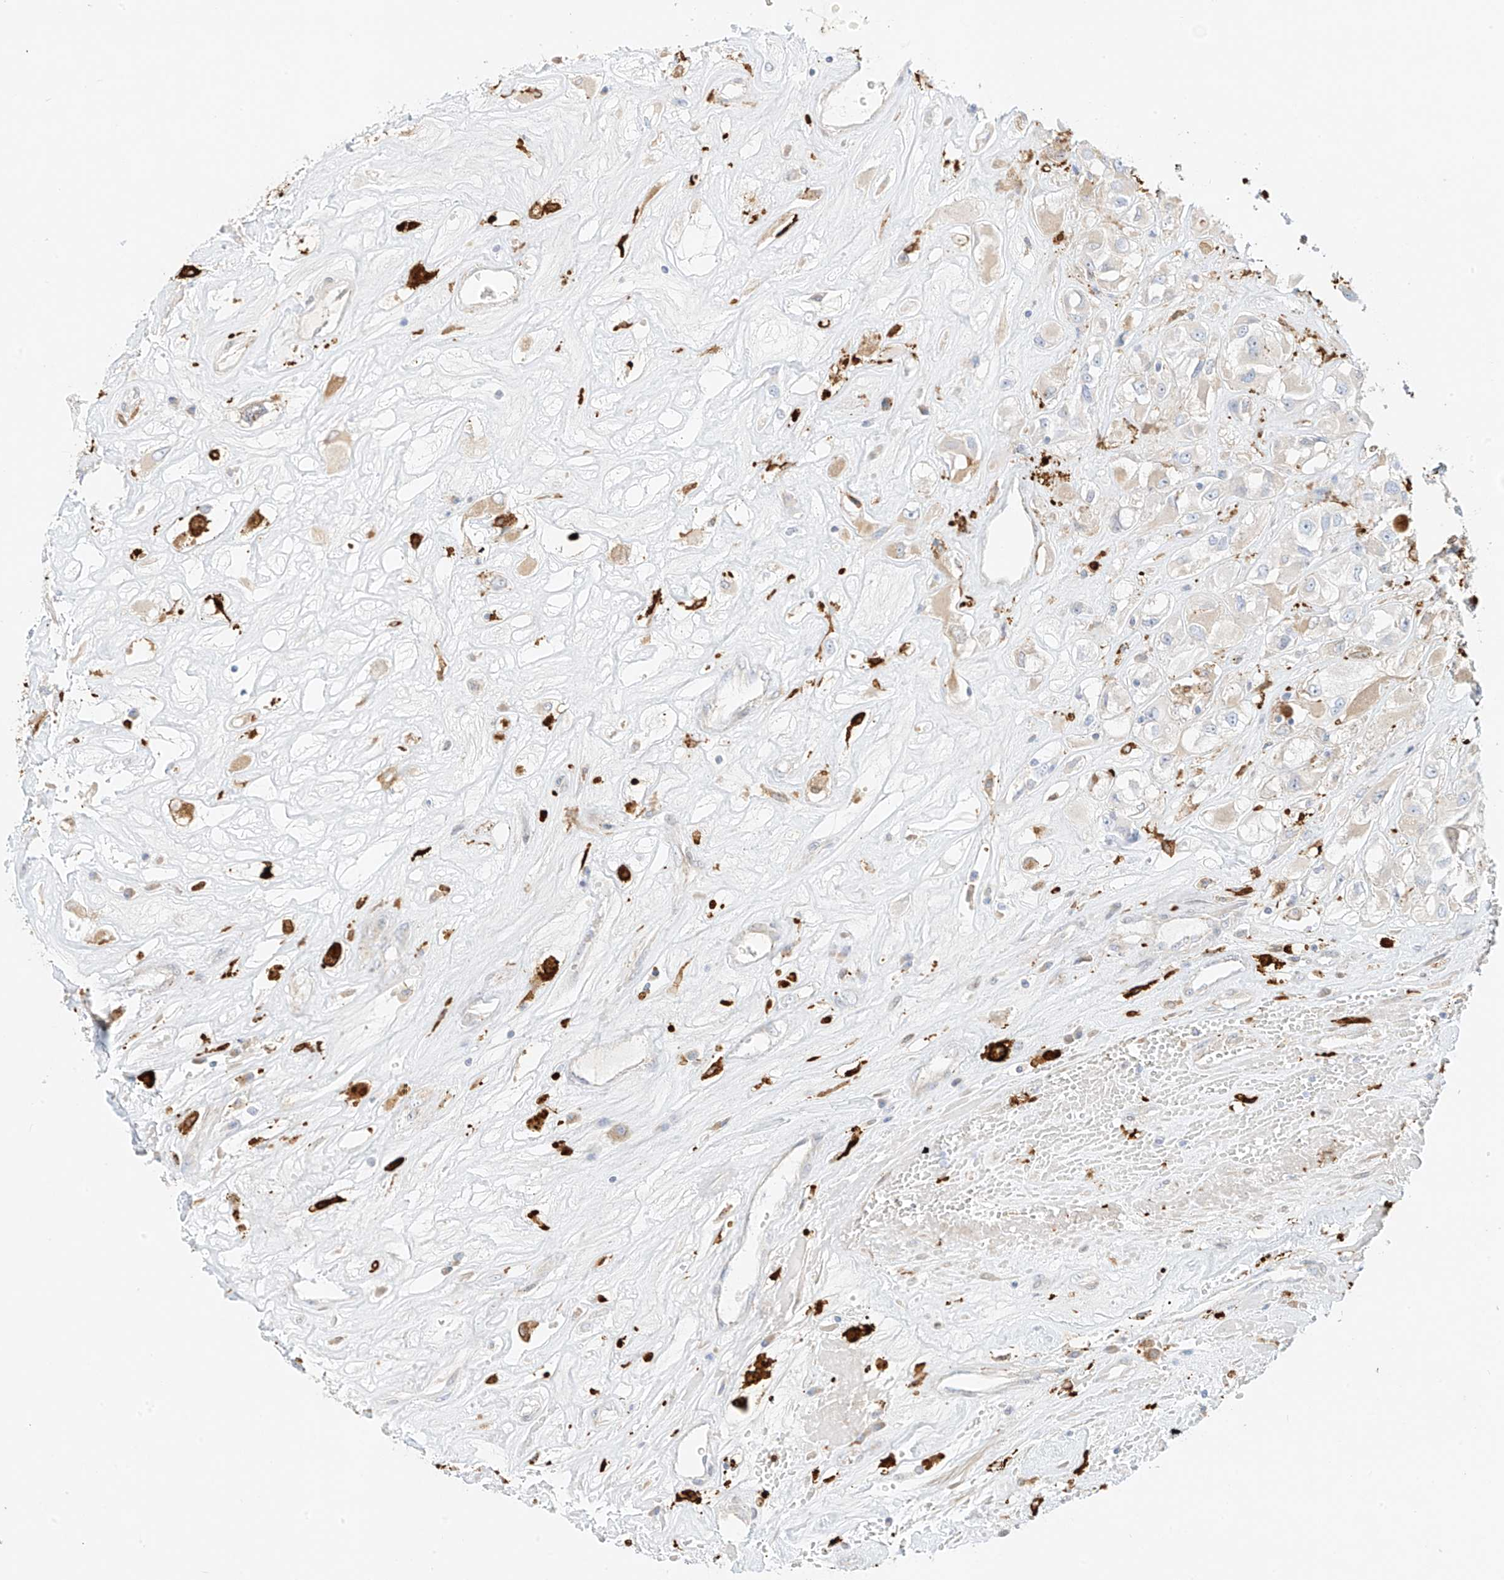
{"staining": {"intensity": "negative", "quantity": "none", "location": "none"}, "tissue": "renal cancer", "cell_type": "Tumor cells", "image_type": "cancer", "snomed": [{"axis": "morphology", "description": "Adenocarcinoma, NOS"}, {"axis": "topography", "description": "Kidney"}], "caption": "Immunohistochemical staining of renal cancer shows no significant staining in tumor cells. (DAB immunohistochemistry visualized using brightfield microscopy, high magnification).", "gene": "PCYOX1", "patient": {"sex": "female", "age": 52}}